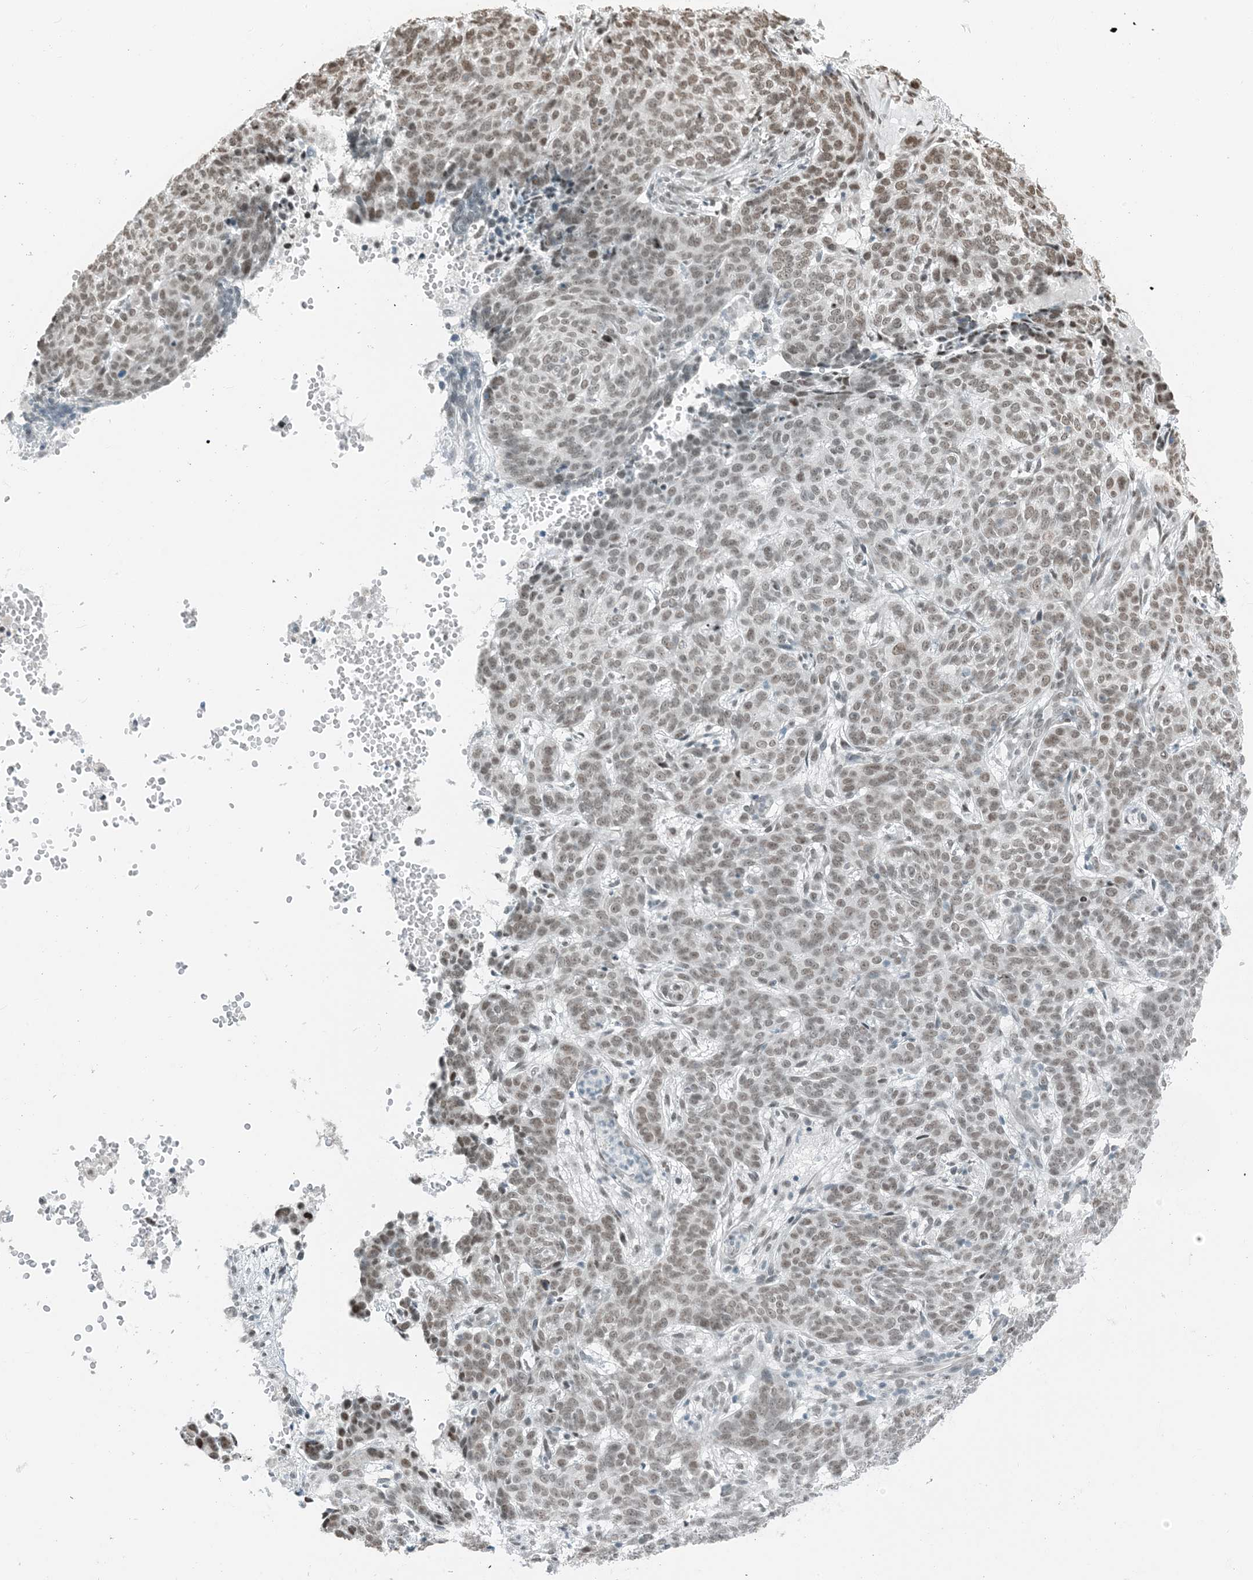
{"staining": {"intensity": "weak", "quantity": ">75%", "location": "nuclear"}, "tissue": "skin cancer", "cell_type": "Tumor cells", "image_type": "cancer", "snomed": [{"axis": "morphology", "description": "Basal cell carcinoma"}, {"axis": "topography", "description": "Skin"}], "caption": "Protein staining shows weak nuclear staining in approximately >75% of tumor cells in skin cancer (basal cell carcinoma).", "gene": "ZNF500", "patient": {"sex": "male", "age": 85}}